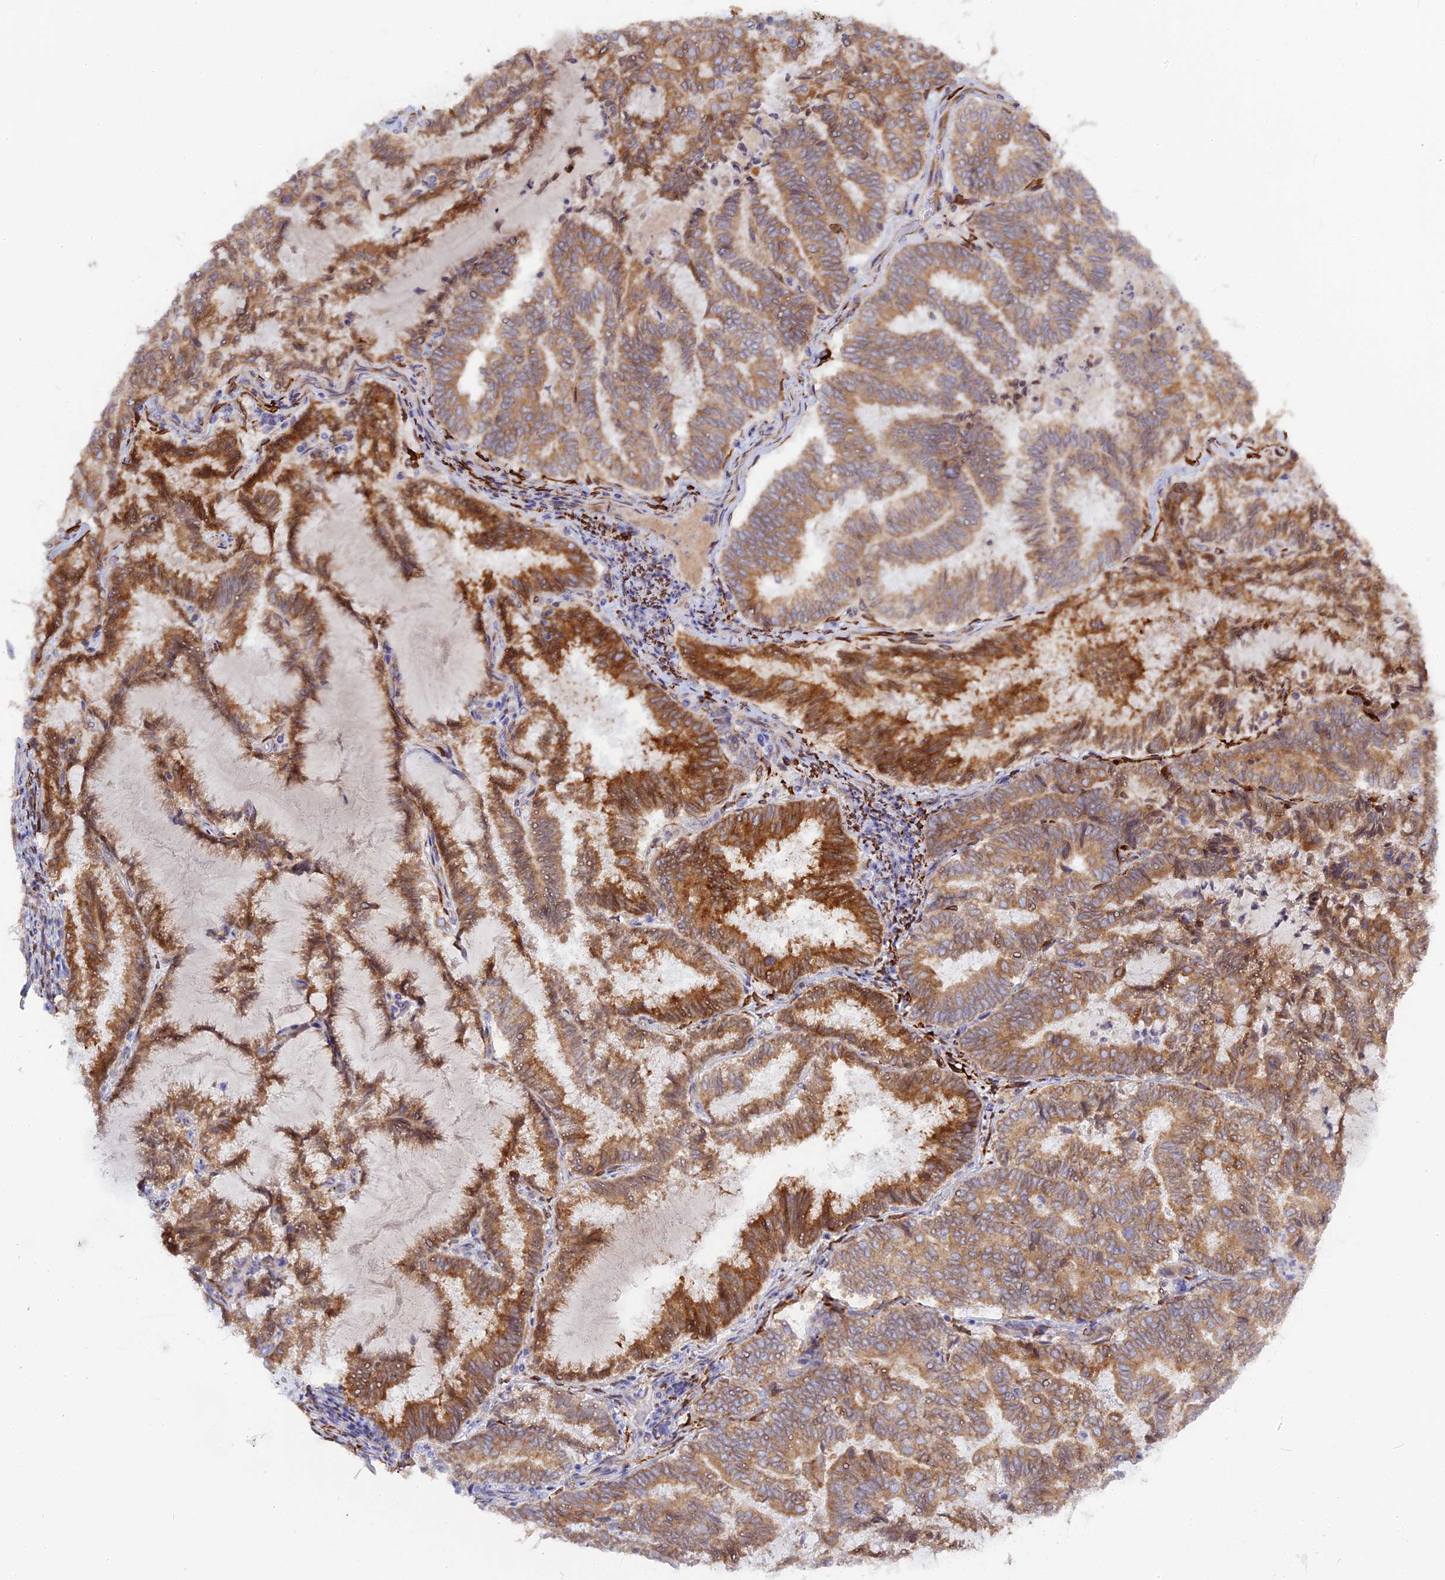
{"staining": {"intensity": "strong", "quantity": ">75%", "location": "cytoplasmic/membranous"}, "tissue": "endometrial cancer", "cell_type": "Tumor cells", "image_type": "cancer", "snomed": [{"axis": "morphology", "description": "Adenocarcinoma, NOS"}, {"axis": "topography", "description": "Endometrium"}], "caption": "There is high levels of strong cytoplasmic/membranous positivity in tumor cells of adenocarcinoma (endometrial), as demonstrated by immunohistochemical staining (brown color).", "gene": "TLCD1", "patient": {"sex": "female", "age": 80}}